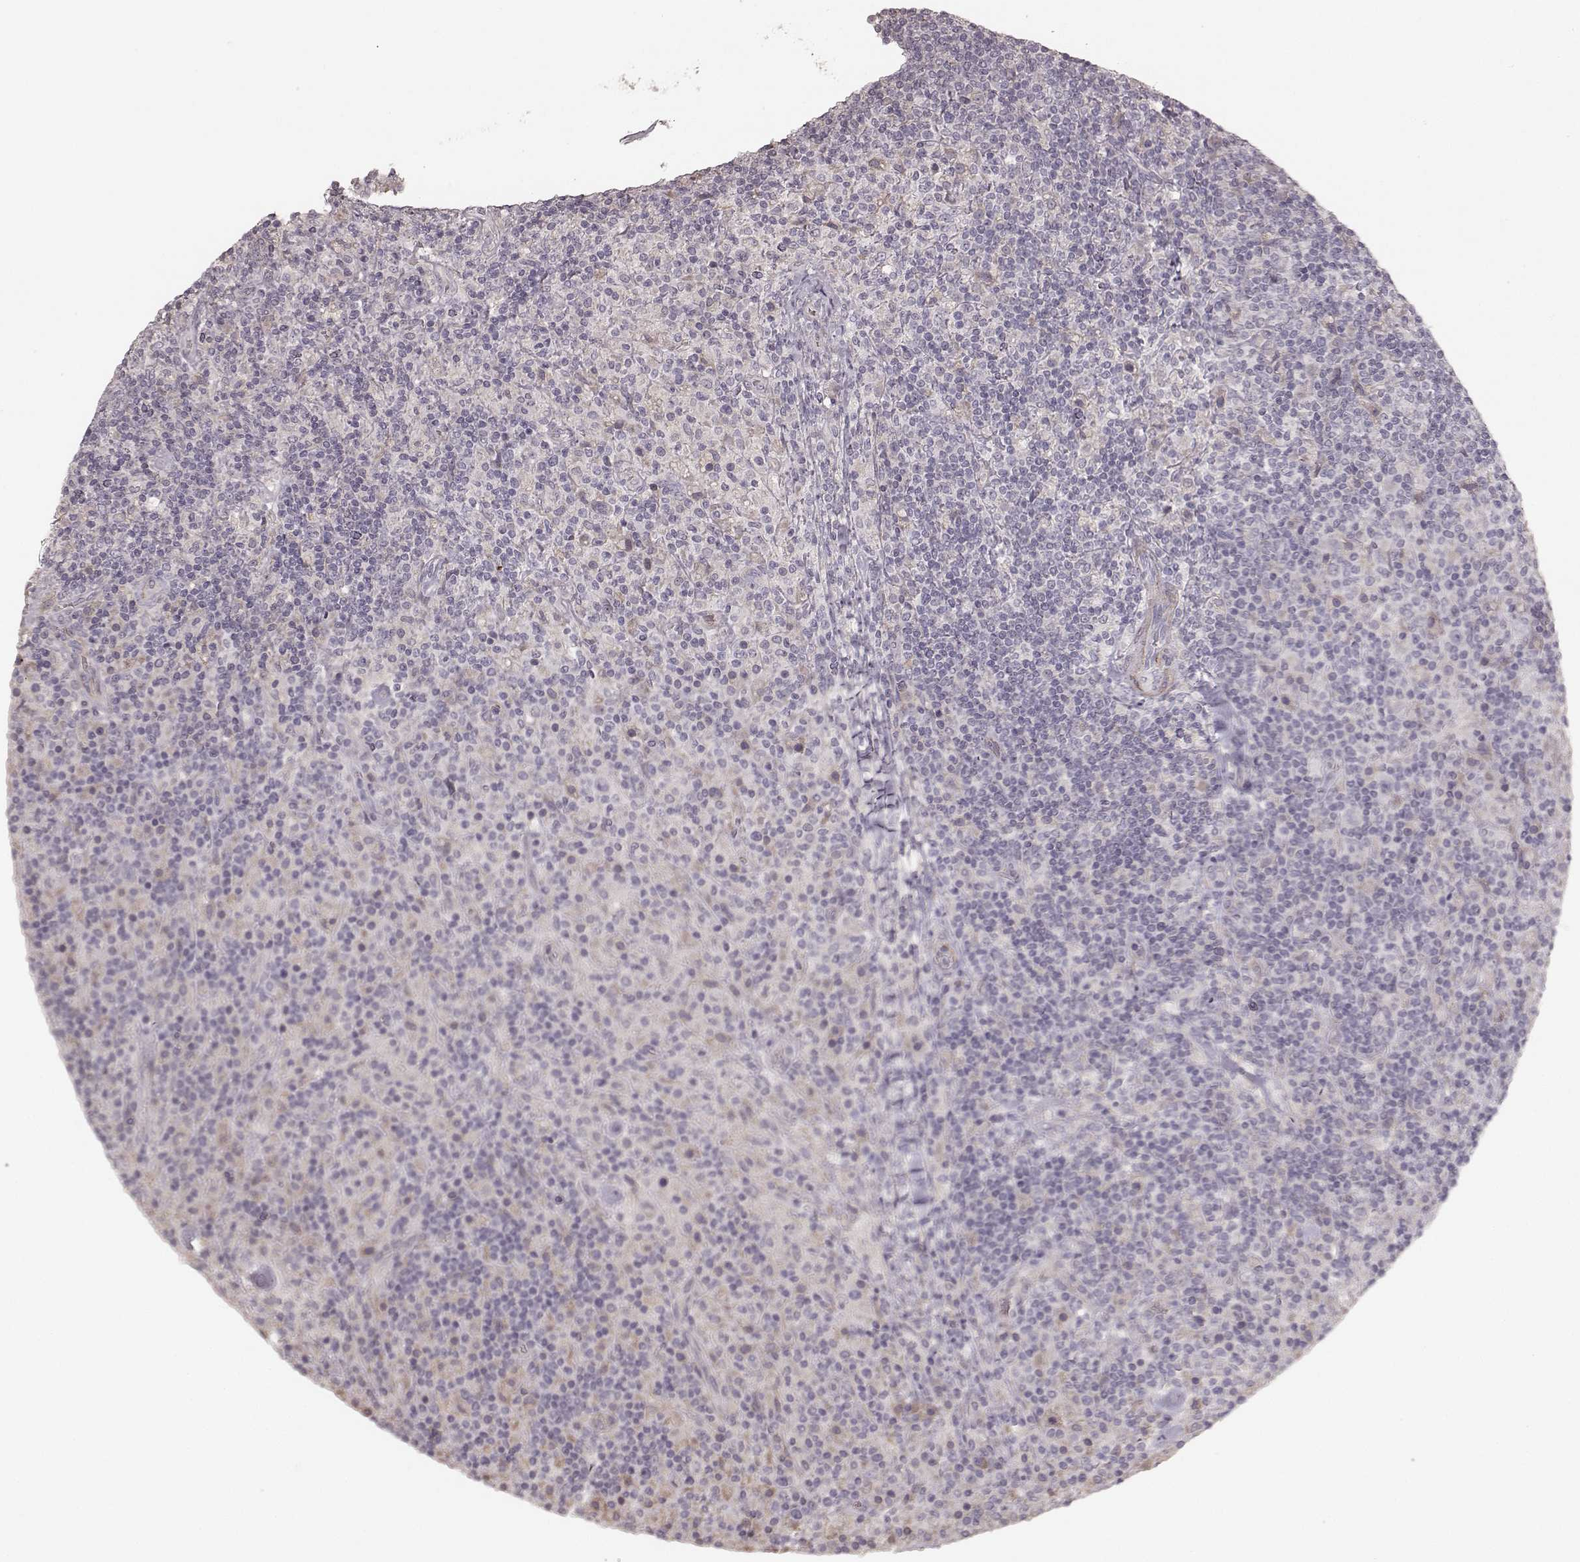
{"staining": {"intensity": "negative", "quantity": "none", "location": "none"}, "tissue": "lymphoma", "cell_type": "Tumor cells", "image_type": "cancer", "snomed": [{"axis": "morphology", "description": "Hodgkin's disease, NOS"}, {"axis": "topography", "description": "Lymph node"}], "caption": "Immunohistochemistry (IHC) of lymphoma exhibits no expression in tumor cells.", "gene": "KCNJ9", "patient": {"sex": "male", "age": 70}}